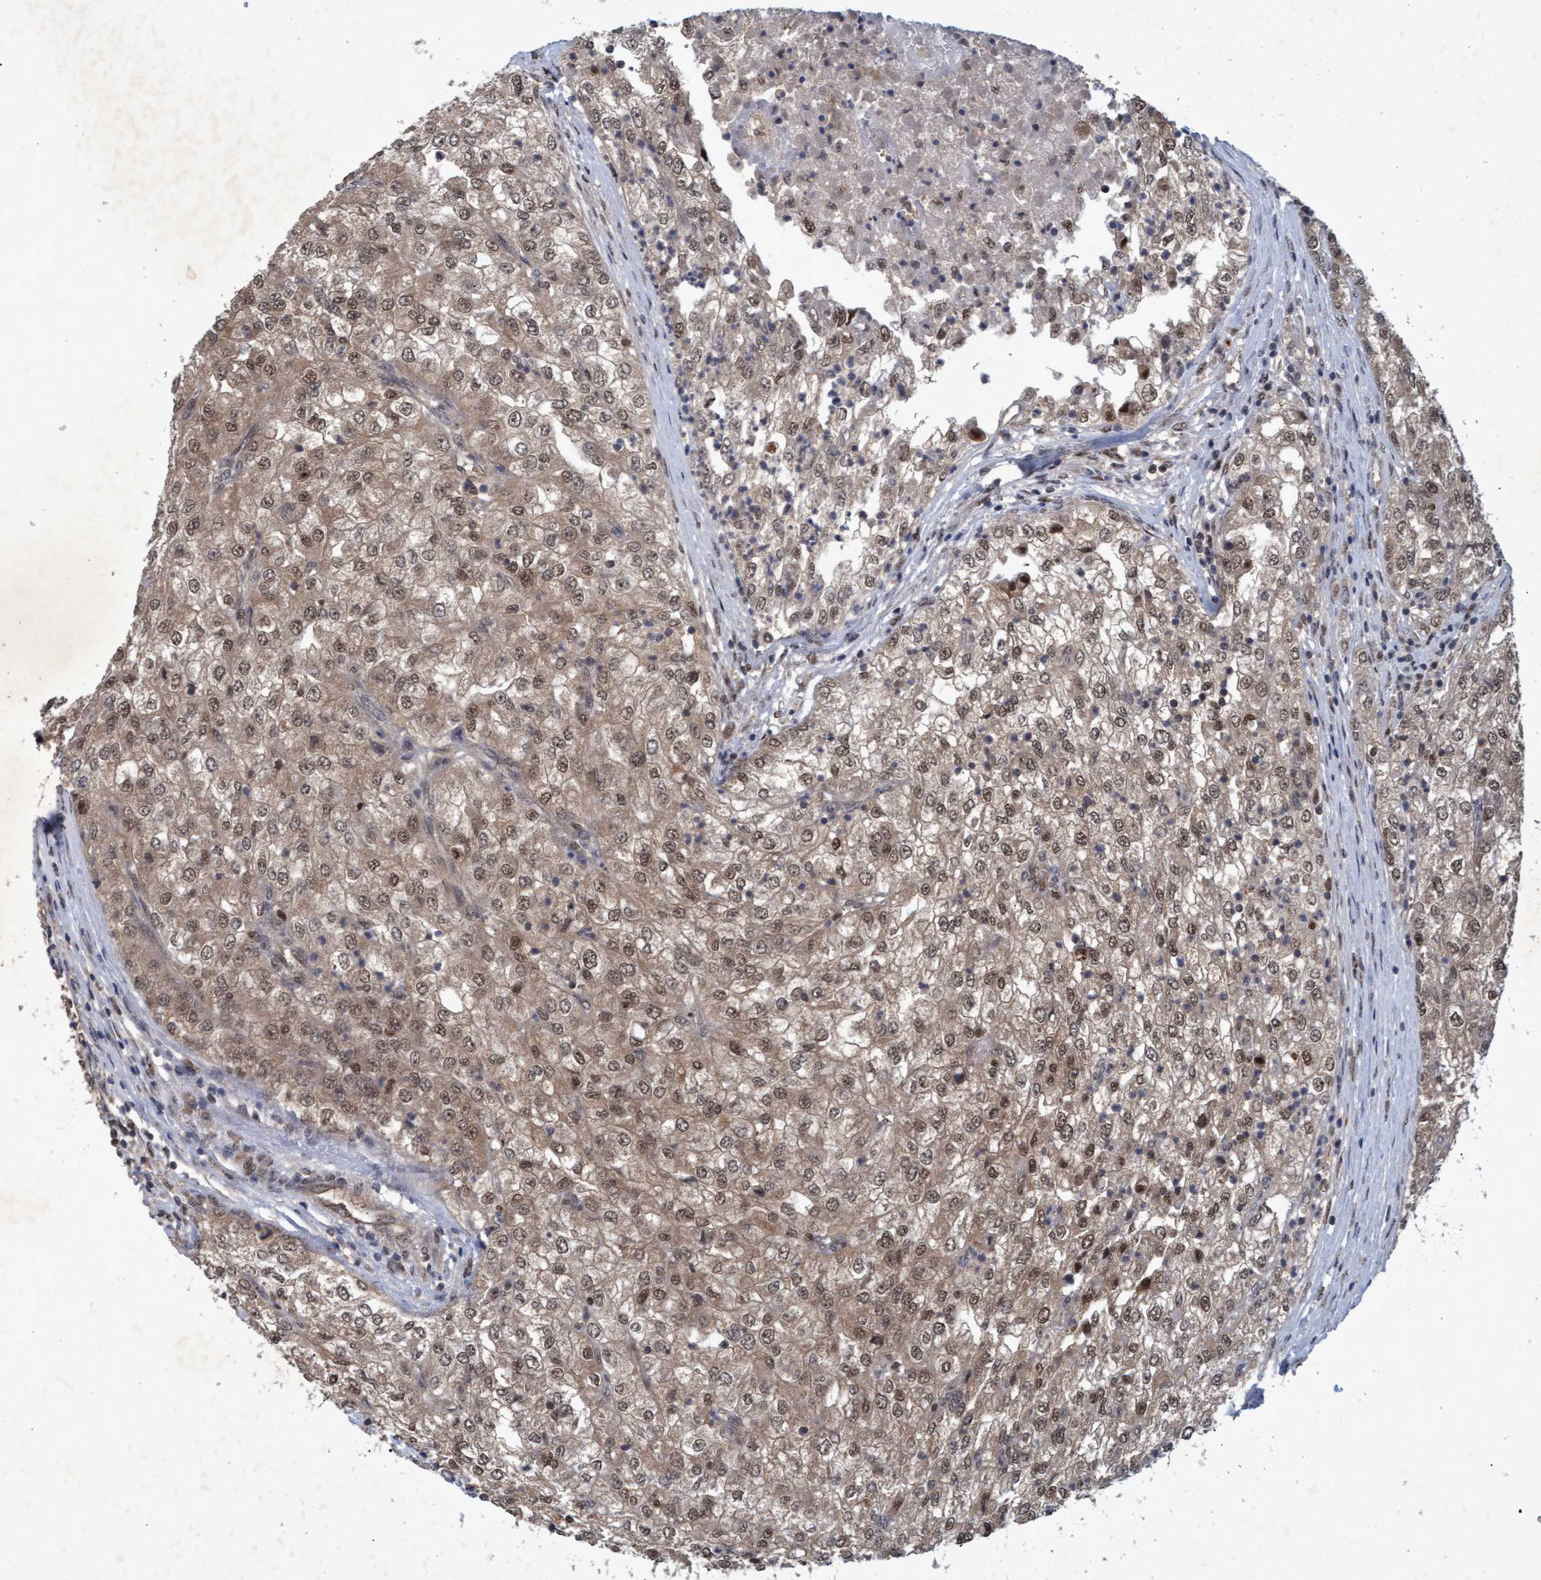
{"staining": {"intensity": "weak", "quantity": ">75%", "location": "cytoplasmic/membranous,nuclear"}, "tissue": "renal cancer", "cell_type": "Tumor cells", "image_type": "cancer", "snomed": [{"axis": "morphology", "description": "Adenocarcinoma, NOS"}, {"axis": "topography", "description": "Kidney"}], "caption": "A brown stain shows weak cytoplasmic/membranous and nuclear staining of a protein in renal cancer (adenocarcinoma) tumor cells.", "gene": "PSMB6", "patient": {"sex": "female", "age": 54}}